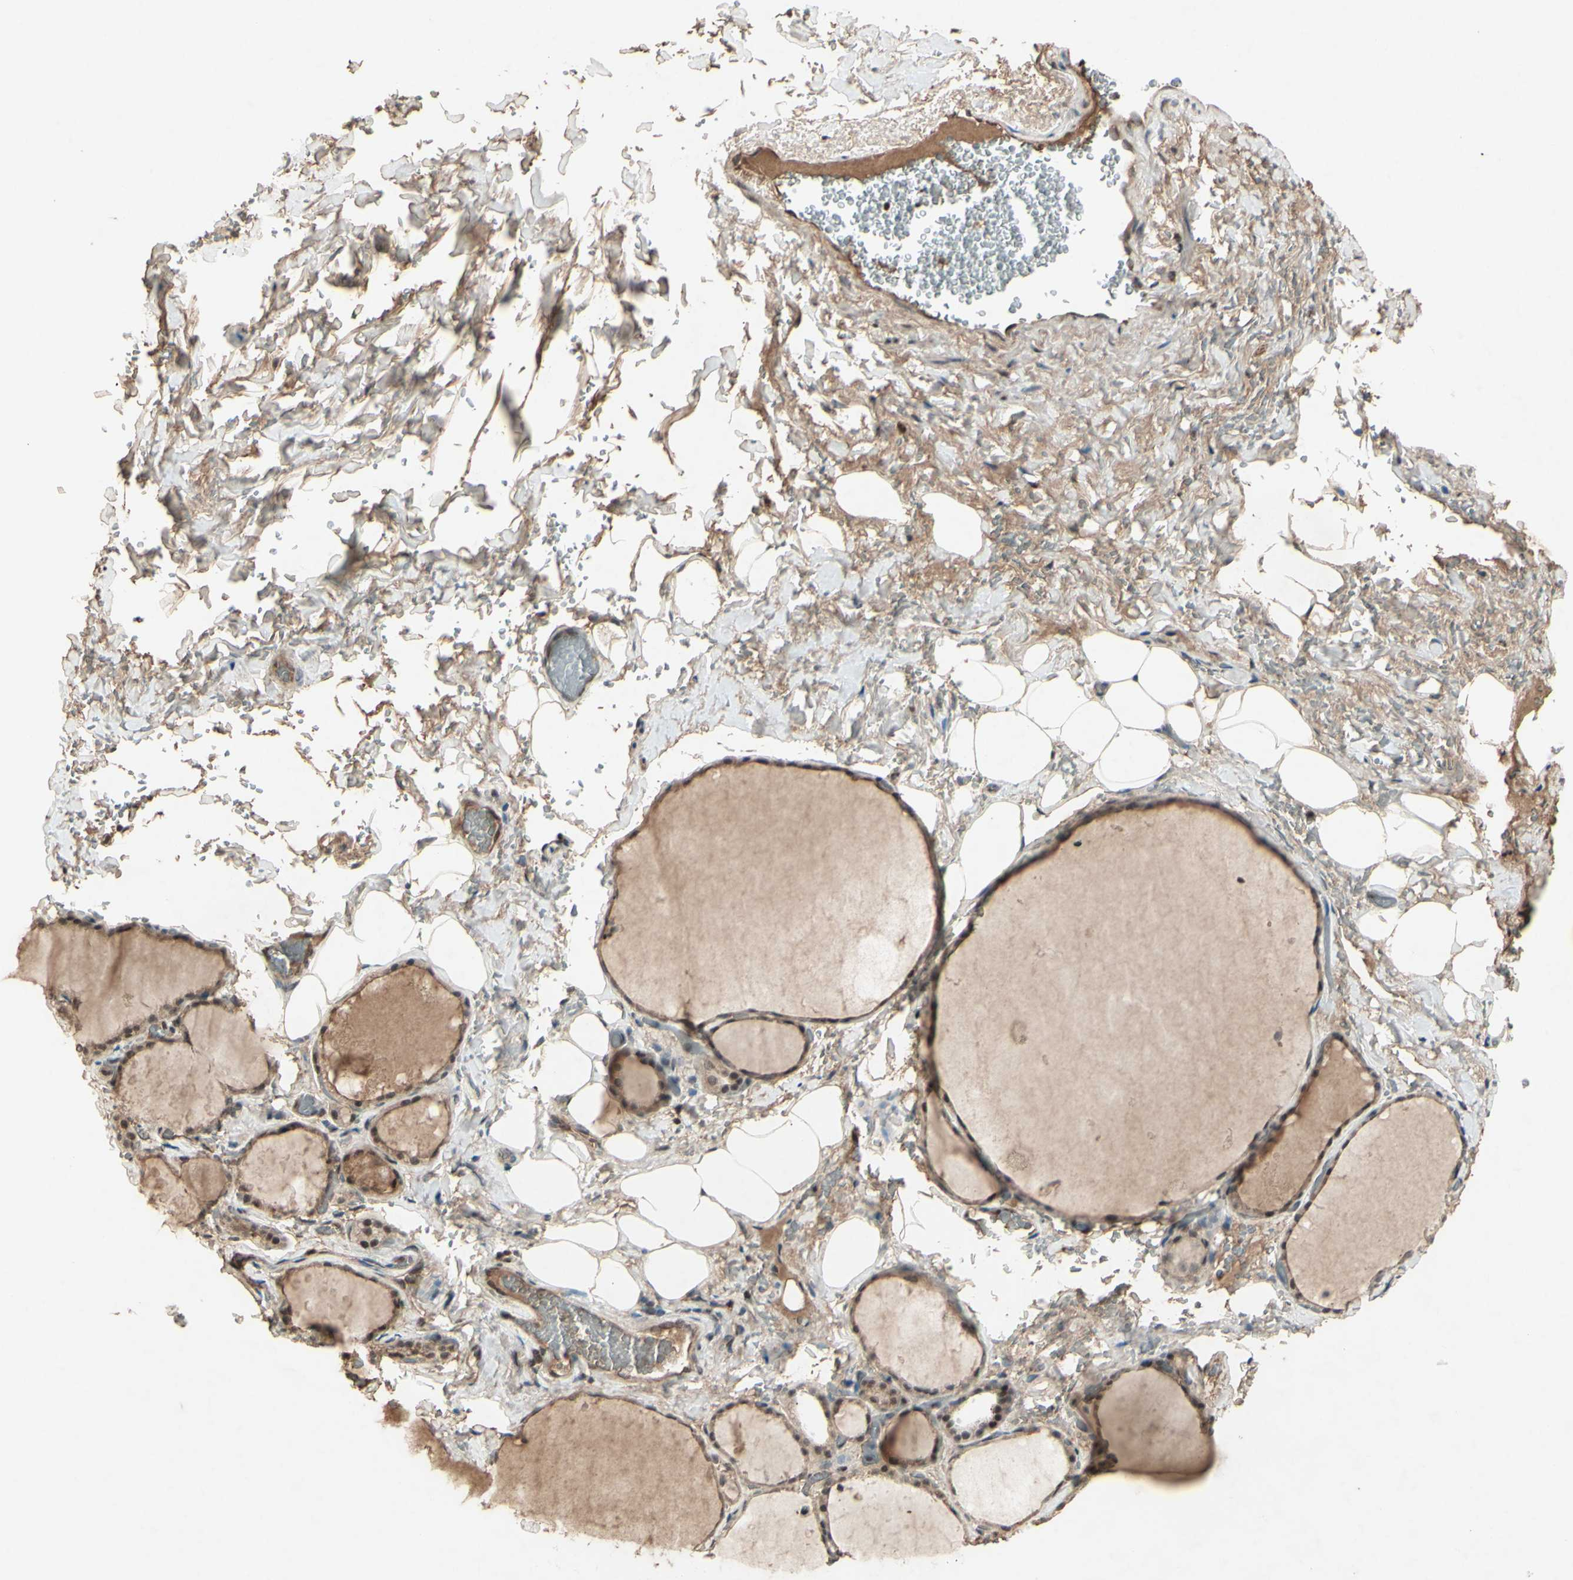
{"staining": {"intensity": "moderate", "quantity": ">75%", "location": "nuclear"}, "tissue": "thyroid gland", "cell_type": "Glandular cells", "image_type": "normal", "snomed": [{"axis": "morphology", "description": "Normal tissue, NOS"}, {"axis": "topography", "description": "Thyroid gland"}], "caption": "Thyroid gland stained with DAB immunohistochemistry exhibits medium levels of moderate nuclear expression in about >75% of glandular cells.", "gene": "SNW1", "patient": {"sex": "male", "age": 61}}